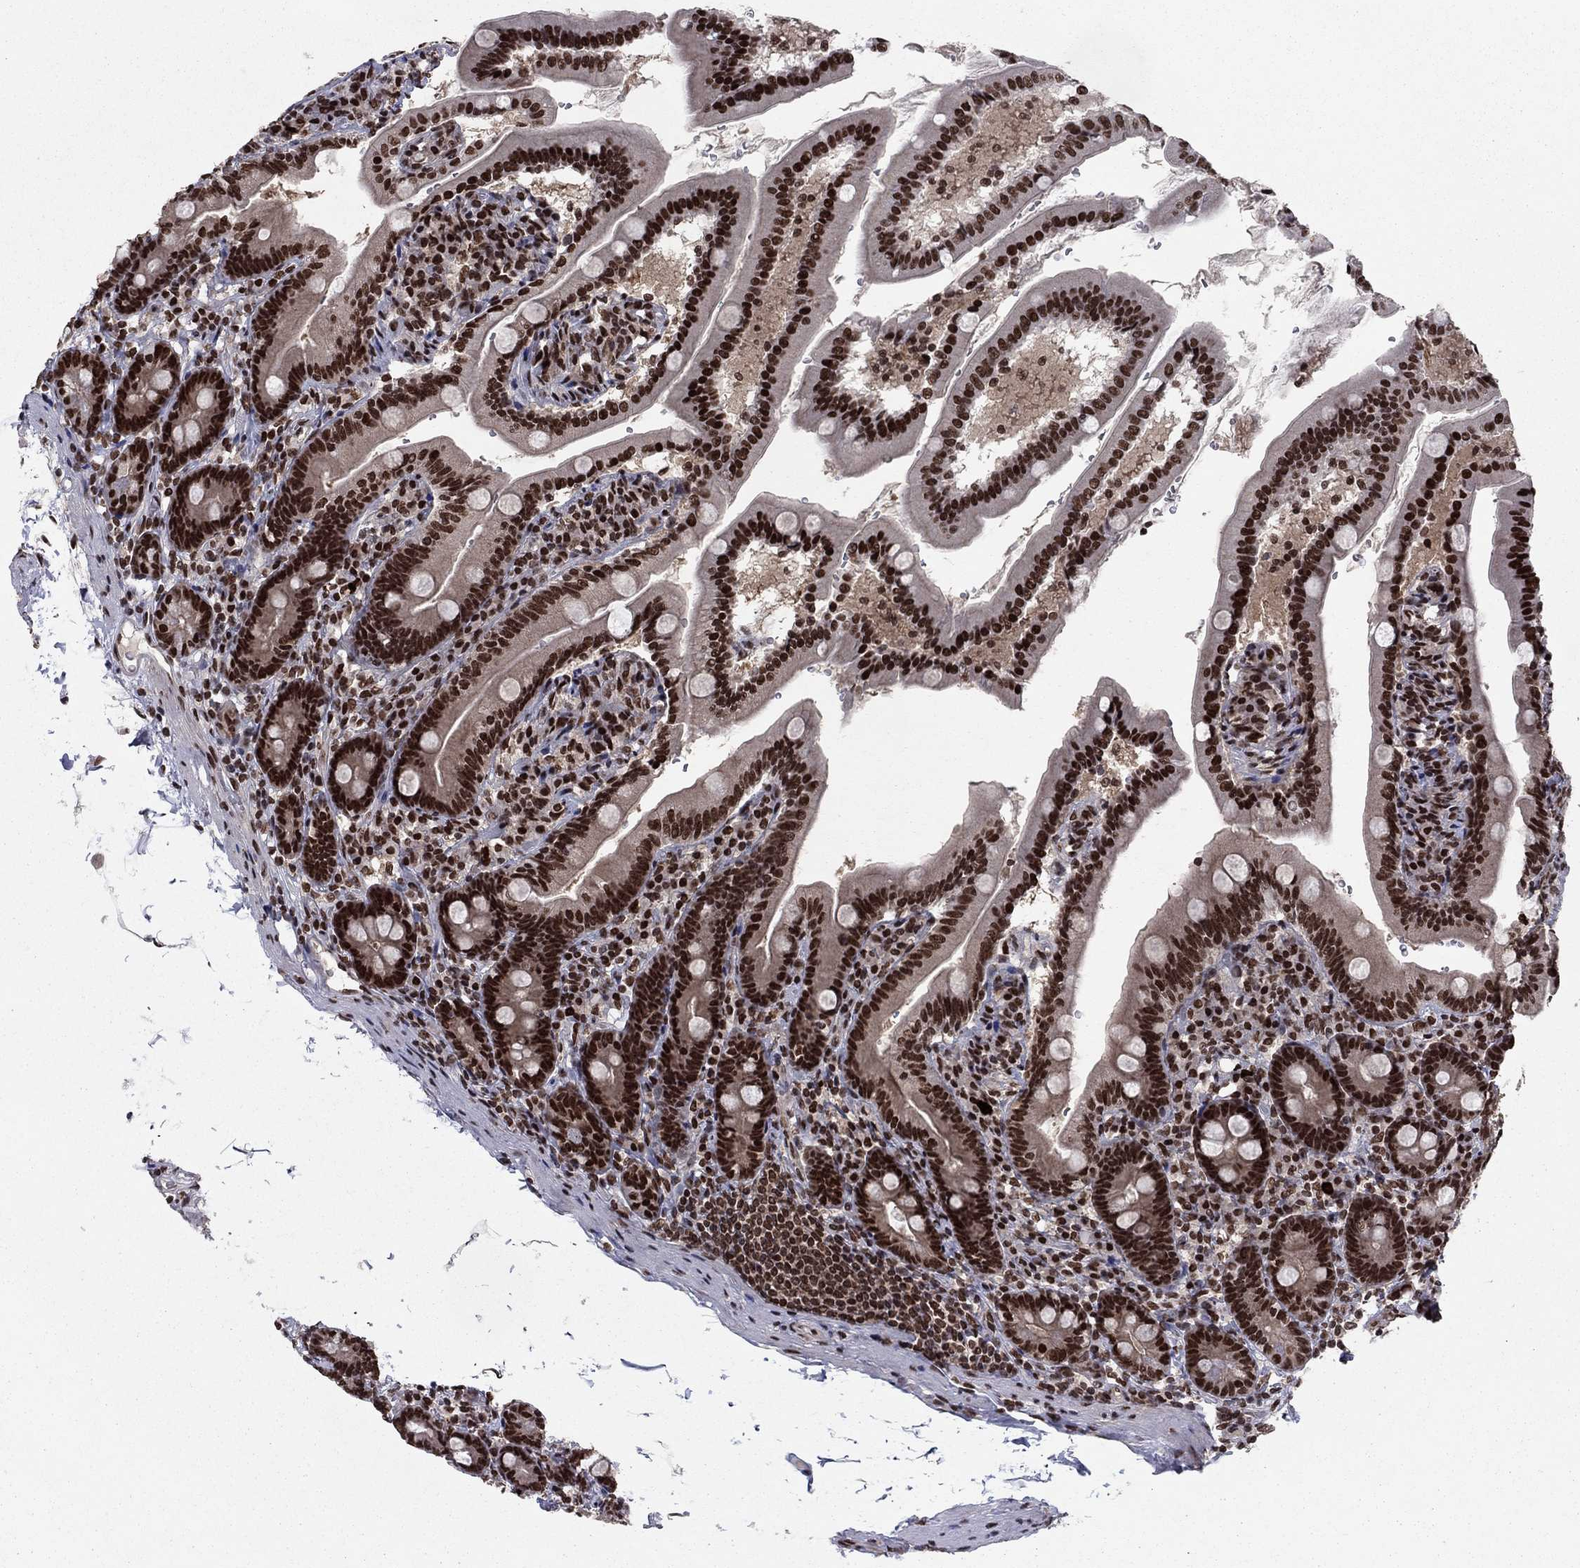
{"staining": {"intensity": "strong", "quantity": ">75%", "location": "nuclear"}, "tissue": "duodenum", "cell_type": "Glandular cells", "image_type": "normal", "snomed": [{"axis": "morphology", "description": "Normal tissue, NOS"}, {"axis": "topography", "description": "Duodenum"}], "caption": "A photomicrograph of duodenum stained for a protein displays strong nuclear brown staining in glandular cells. The staining is performed using DAB (3,3'-diaminobenzidine) brown chromogen to label protein expression. The nuclei are counter-stained blue using hematoxylin.", "gene": "USP54", "patient": {"sex": "female", "age": 67}}